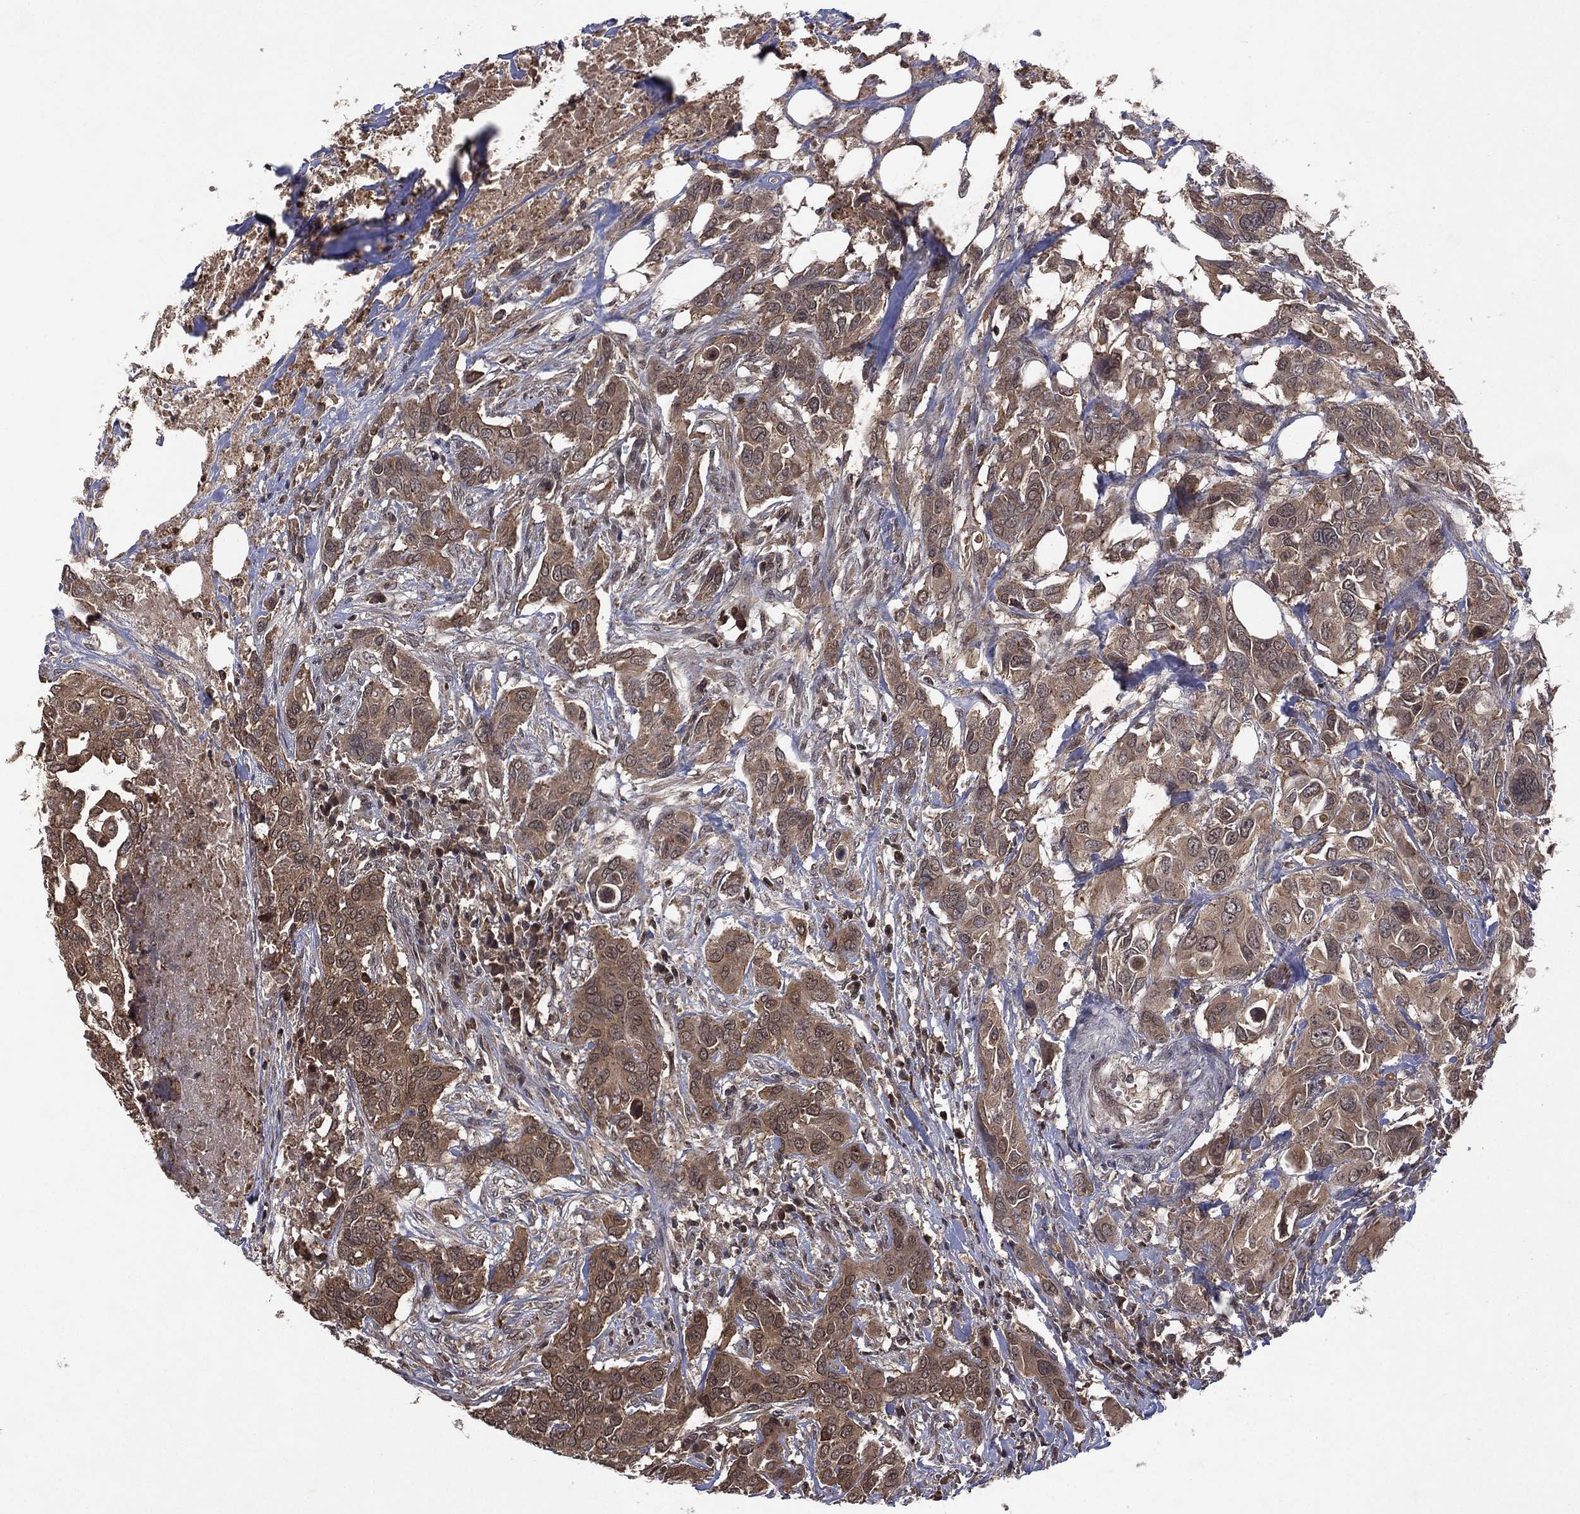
{"staining": {"intensity": "weak", "quantity": ">75%", "location": "cytoplasmic/membranous"}, "tissue": "urothelial cancer", "cell_type": "Tumor cells", "image_type": "cancer", "snomed": [{"axis": "morphology", "description": "Urothelial carcinoma, NOS"}, {"axis": "morphology", "description": "Urothelial carcinoma, High grade"}, {"axis": "topography", "description": "Urinary bladder"}], "caption": "Urothelial cancer stained for a protein shows weak cytoplasmic/membranous positivity in tumor cells. The staining was performed using DAB (3,3'-diaminobenzidine), with brown indicating positive protein expression. Nuclei are stained blue with hematoxylin.", "gene": "ATG4B", "patient": {"sex": "male", "age": 63}}